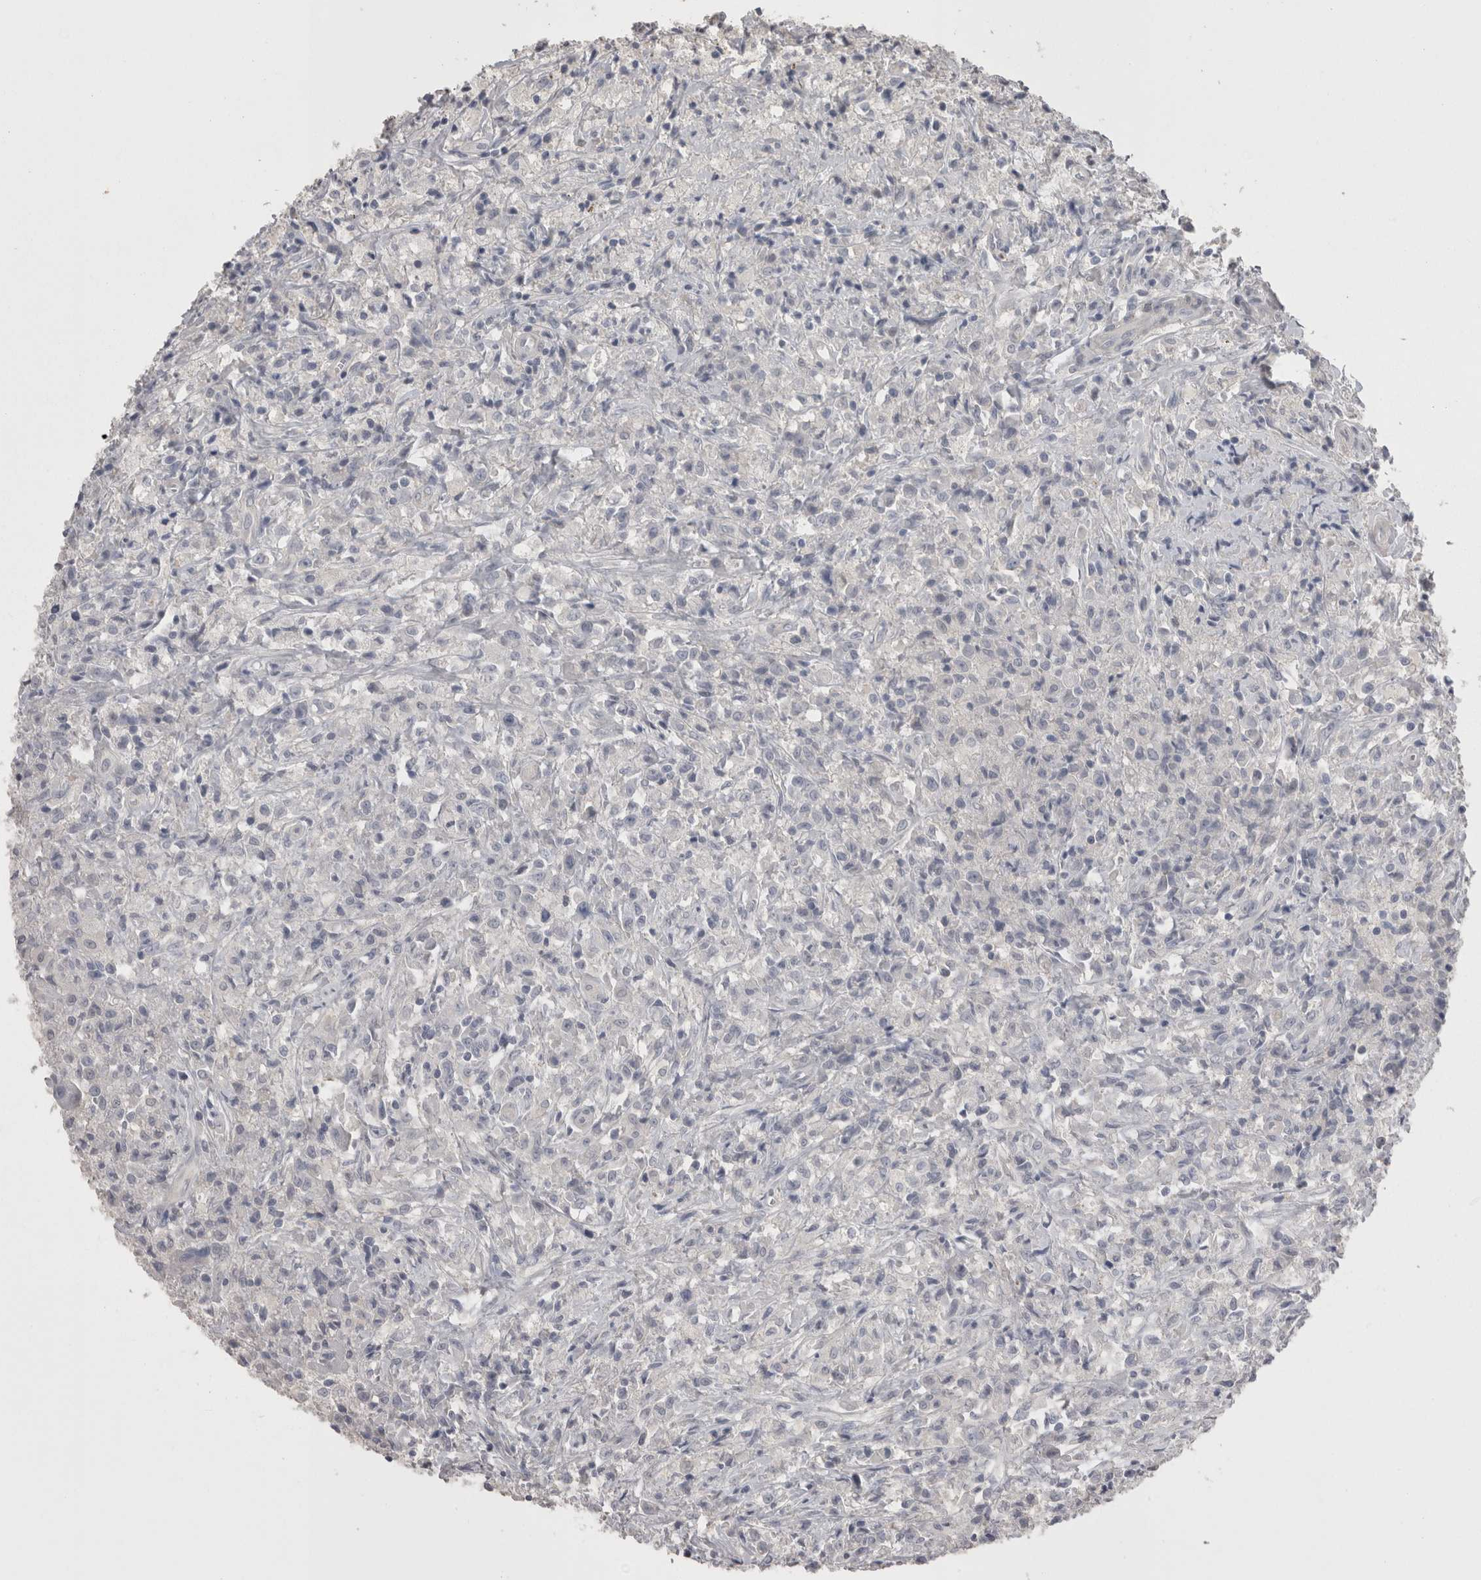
{"staining": {"intensity": "negative", "quantity": "none", "location": "none"}, "tissue": "testis cancer", "cell_type": "Tumor cells", "image_type": "cancer", "snomed": [{"axis": "morphology", "description": "Carcinoma, Embryonal, NOS"}, {"axis": "topography", "description": "Testis"}], "caption": "IHC micrograph of embryonal carcinoma (testis) stained for a protein (brown), which displays no staining in tumor cells.", "gene": "CAMK2D", "patient": {"sex": "male", "age": 2}}